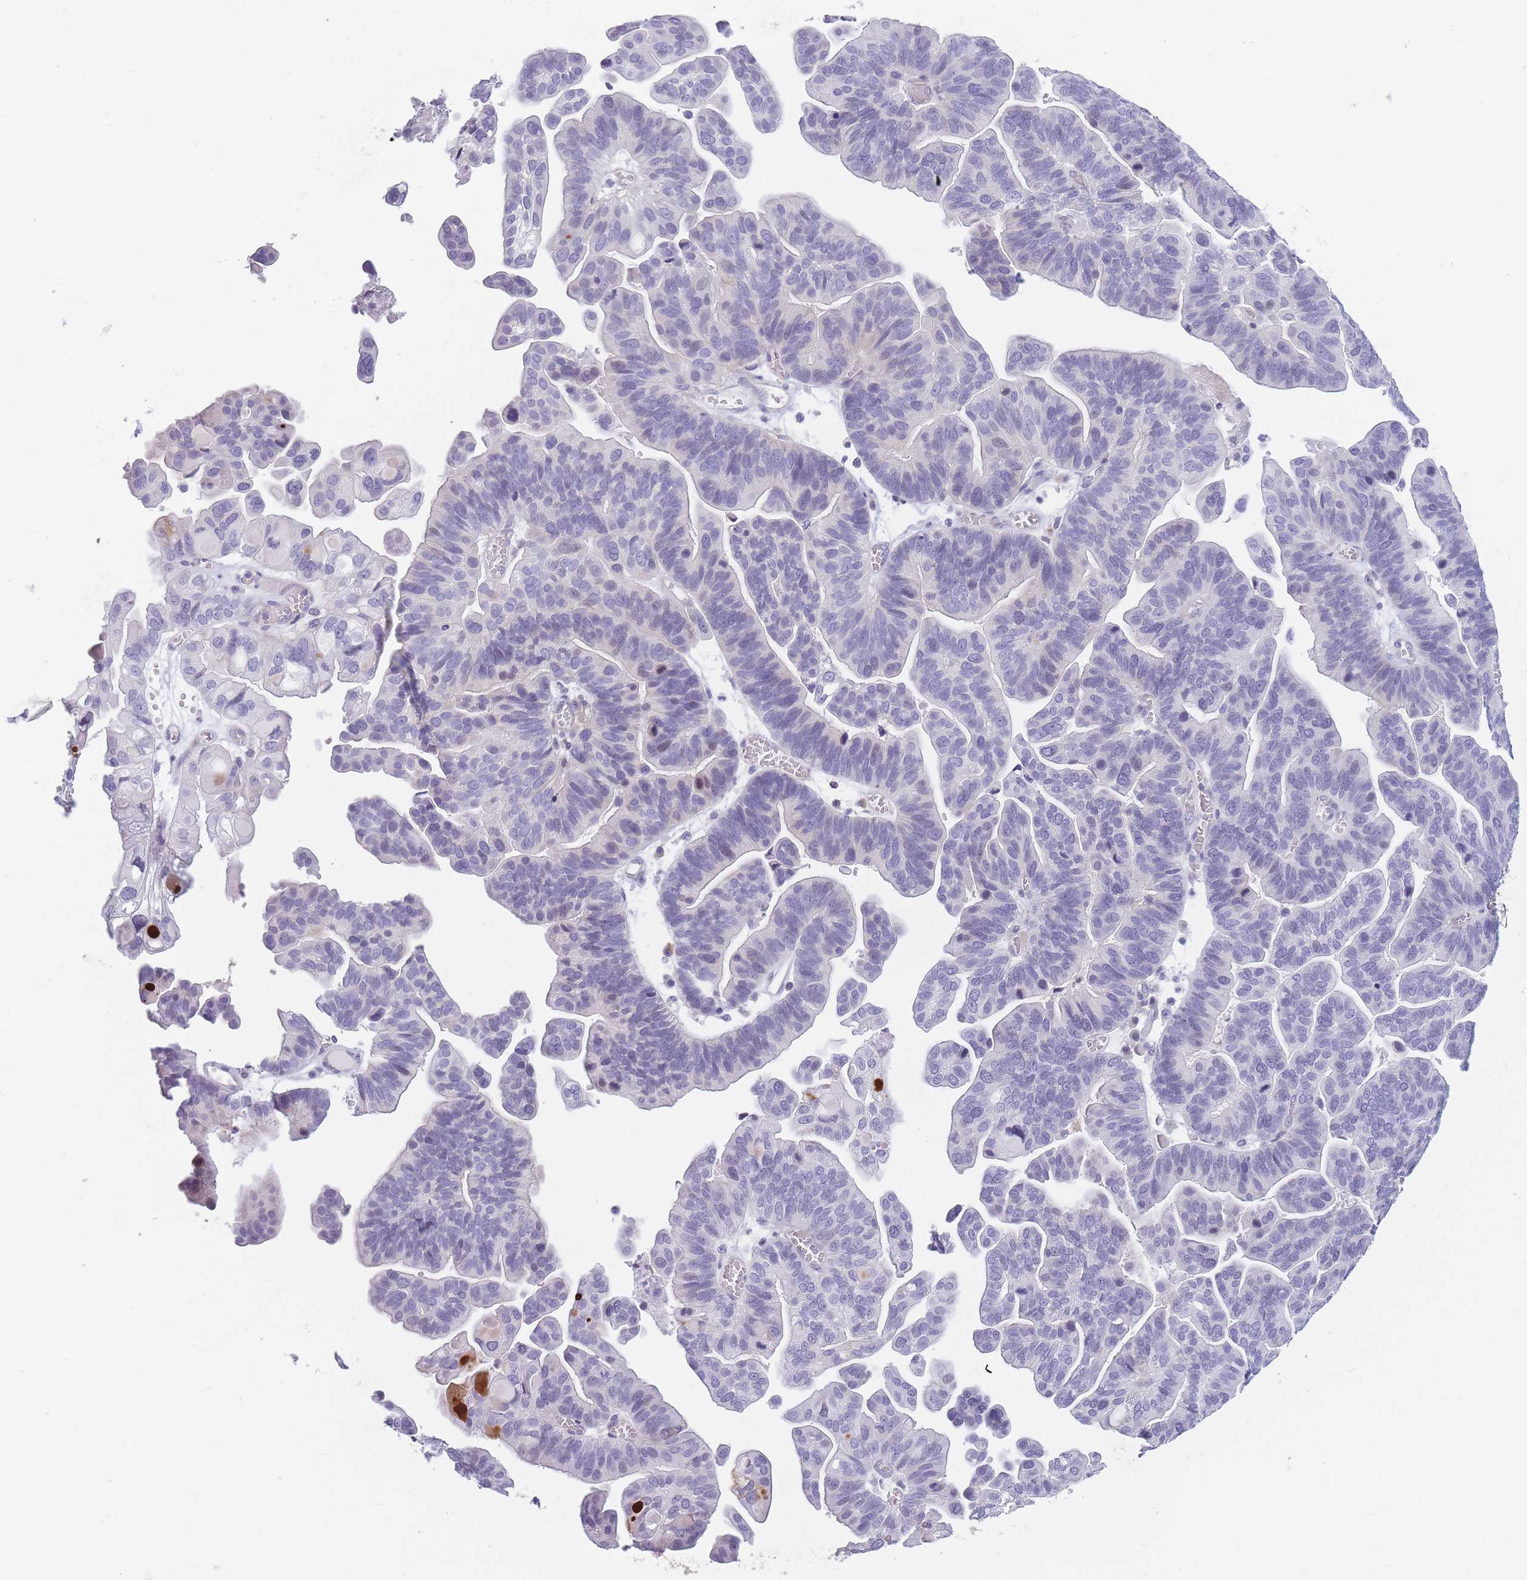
{"staining": {"intensity": "negative", "quantity": "none", "location": "none"}, "tissue": "ovarian cancer", "cell_type": "Tumor cells", "image_type": "cancer", "snomed": [{"axis": "morphology", "description": "Cystadenocarcinoma, serous, NOS"}, {"axis": "topography", "description": "Ovary"}], "caption": "Tumor cells are negative for brown protein staining in serous cystadenocarcinoma (ovarian).", "gene": "GGT1", "patient": {"sex": "female", "age": 56}}